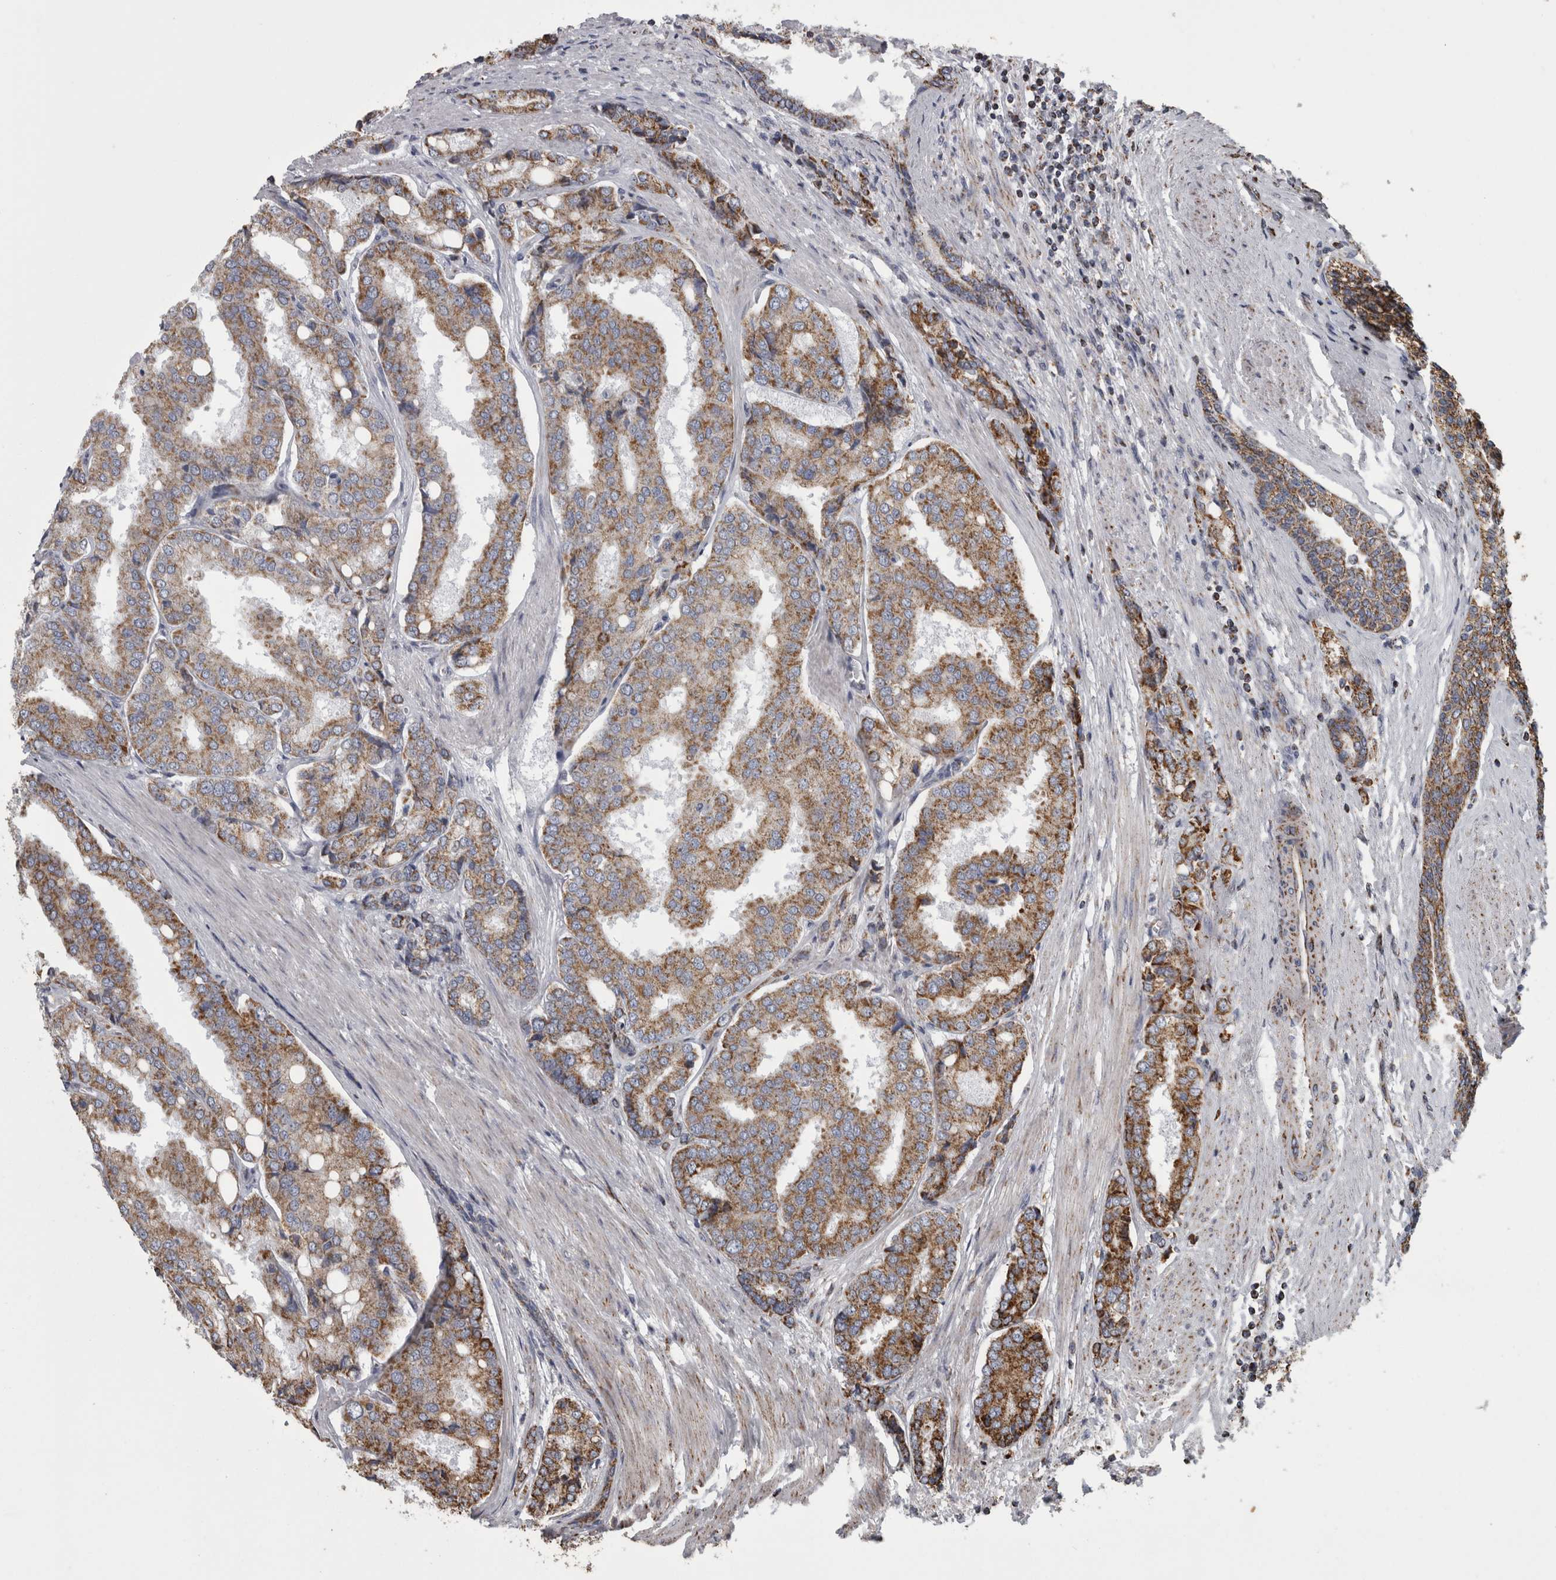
{"staining": {"intensity": "moderate", "quantity": ">75%", "location": "cytoplasmic/membranous"}, "tissue": "prostate cancer", "cell_type": "Tumor cells", "image_type": "cancer", "snomed": [{"axis": "morphology", "description": "Adenocarcinoma, High grade"}, {"axis": "topography", "description": "Prostate"}], "caption": "Human high-grade adenocarcinoma (prostate) stained with a brown dye shows moderate cytoplasmic/membranous positive staining in about >75% of tumor cells.", "gene": "MDH2", "patient": {"sex": "male", "age": 50}}